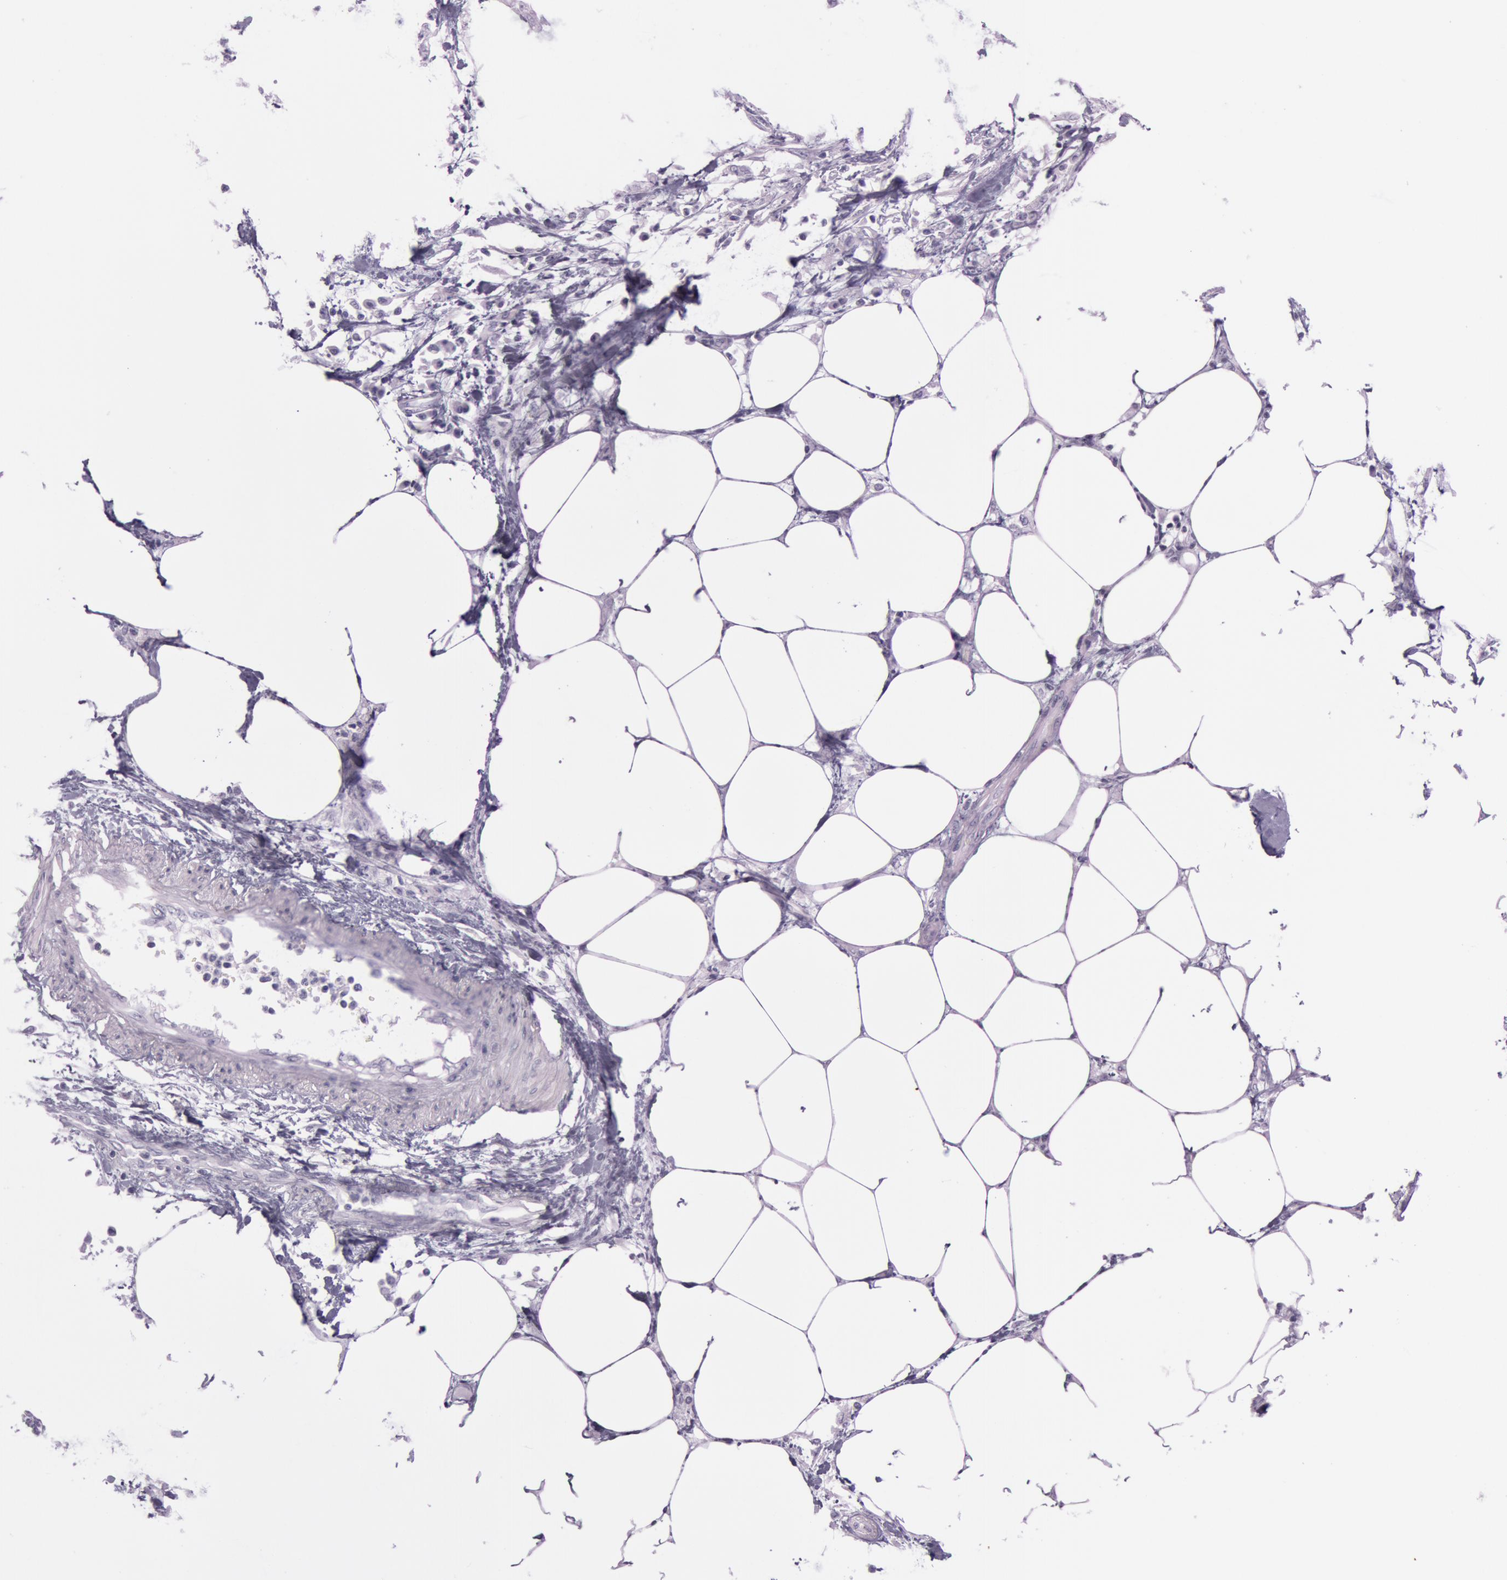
{"staining": {"intensity": "negative", "quantity": "none", "location": "none"}, "tissue": "pancreatic cancer", "cell_type": "Tumor cells", "image_type": "cancer", "snomed": [{"axis": "morphology", "description": "Adenocarcinoma, NOS"}, {"axis": "topography", "description": "Pancreas"}, {"axis": "topography", "description": "Stomach, upper"}], "caption": "High magnification brightfield microscopy of pancreatic adenocarcinoma stained with DAB (3,3'-diaminobenzidine) (brown) and counterstained with hematoxylin (blue): tumor cells show no significant positivity. (Brightfield microscopy of DAB immunohistochemistry at high magnification).", "gene": "S100A7", "patient": {"sex": "male", "age": 77}}